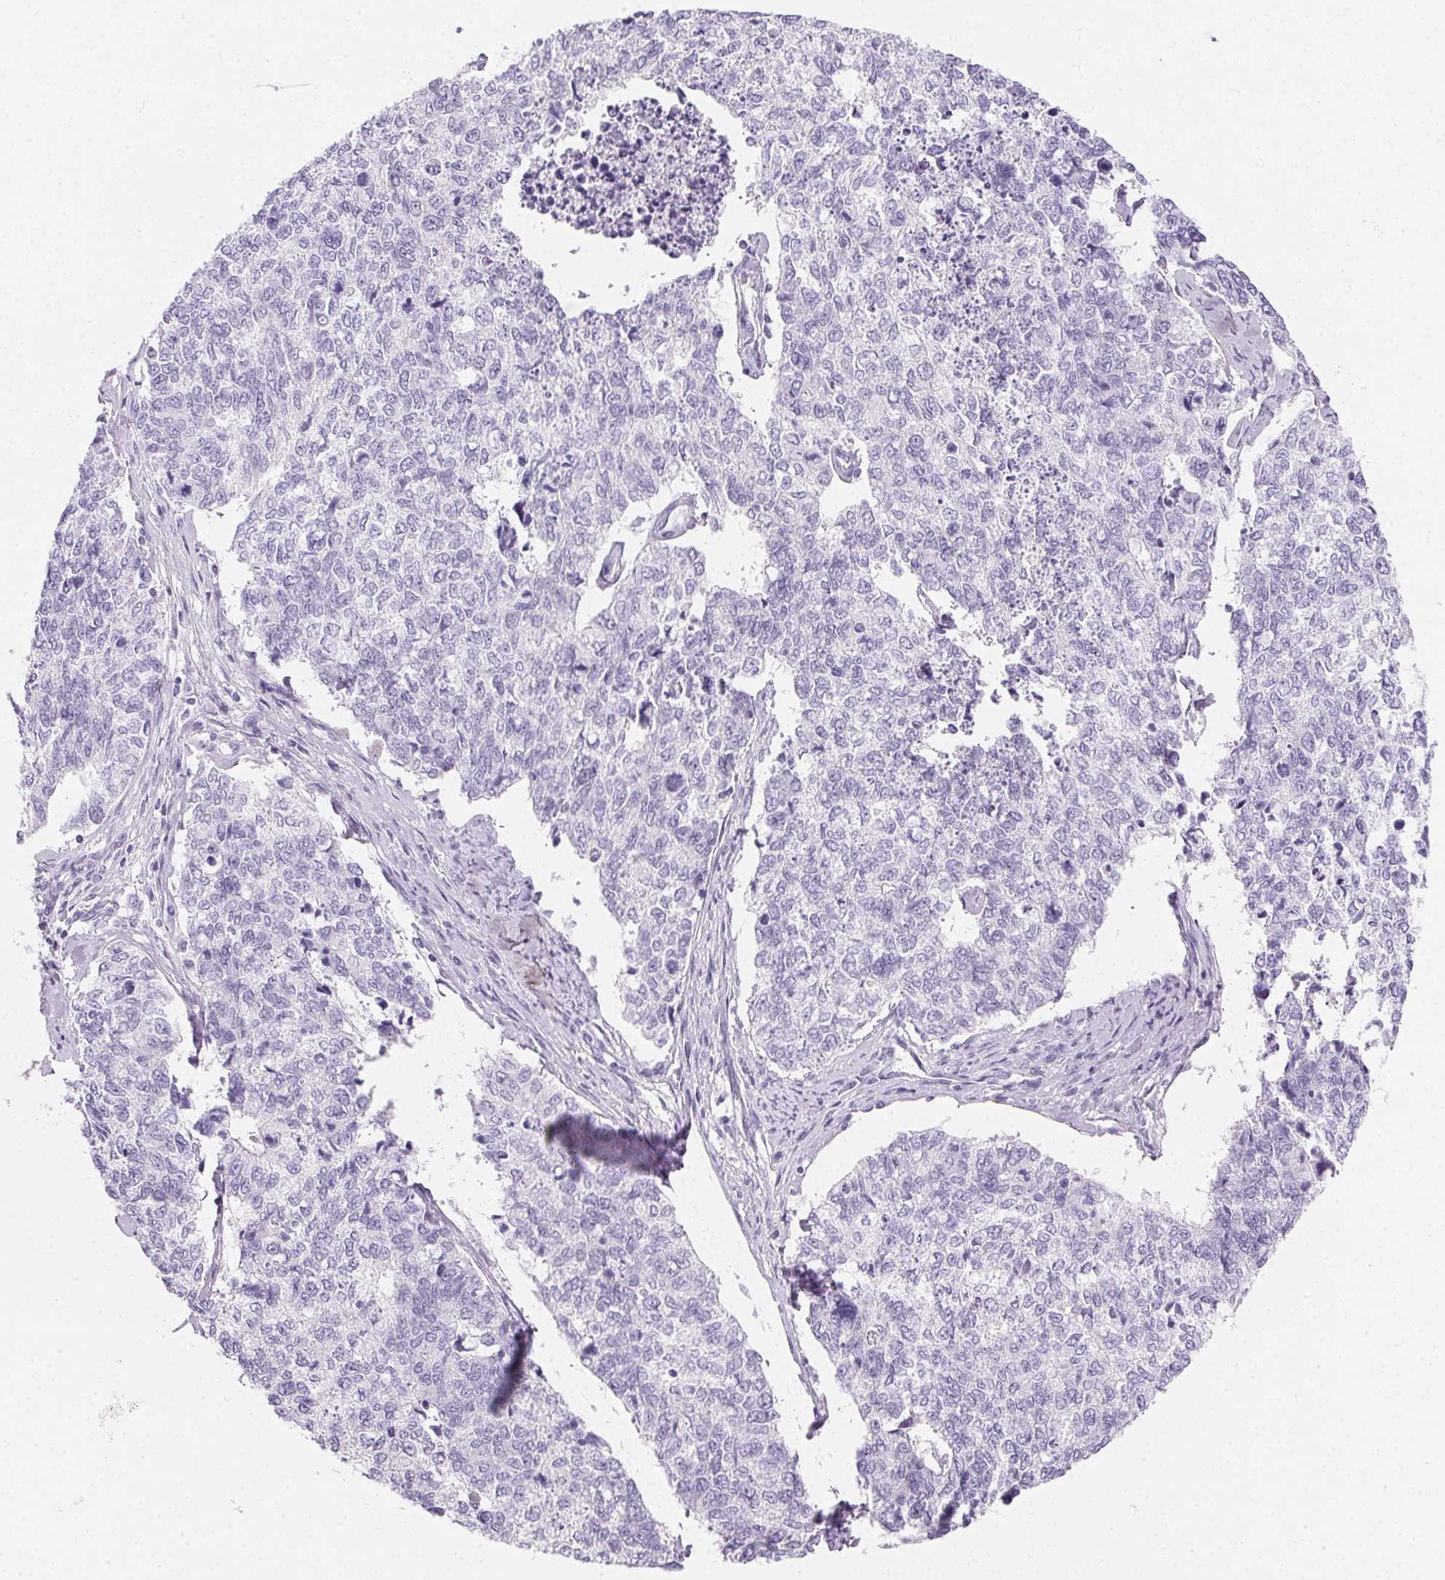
{"staining": {"intensity": "negative", "quantity": "none", "location": "none"}, "tissue": "cervical cancer", "cell_type": "Tumor cells", "image_type": "cancer", "snomed": [{"axis": "morphology", "description": "Adenocarcinoma, NOS"}, {"axis": "topography", "description": "Cervix"}], "caption": "An immunohistochemistry (IHC) micrograph of cervical cancer (adenocarcinoma) is shown. There is no staining in tumor cells of cervical cancer (adenocarcinoma).", "gene": "PRSS3", "patient": {"sex": "female", "age": 63}}